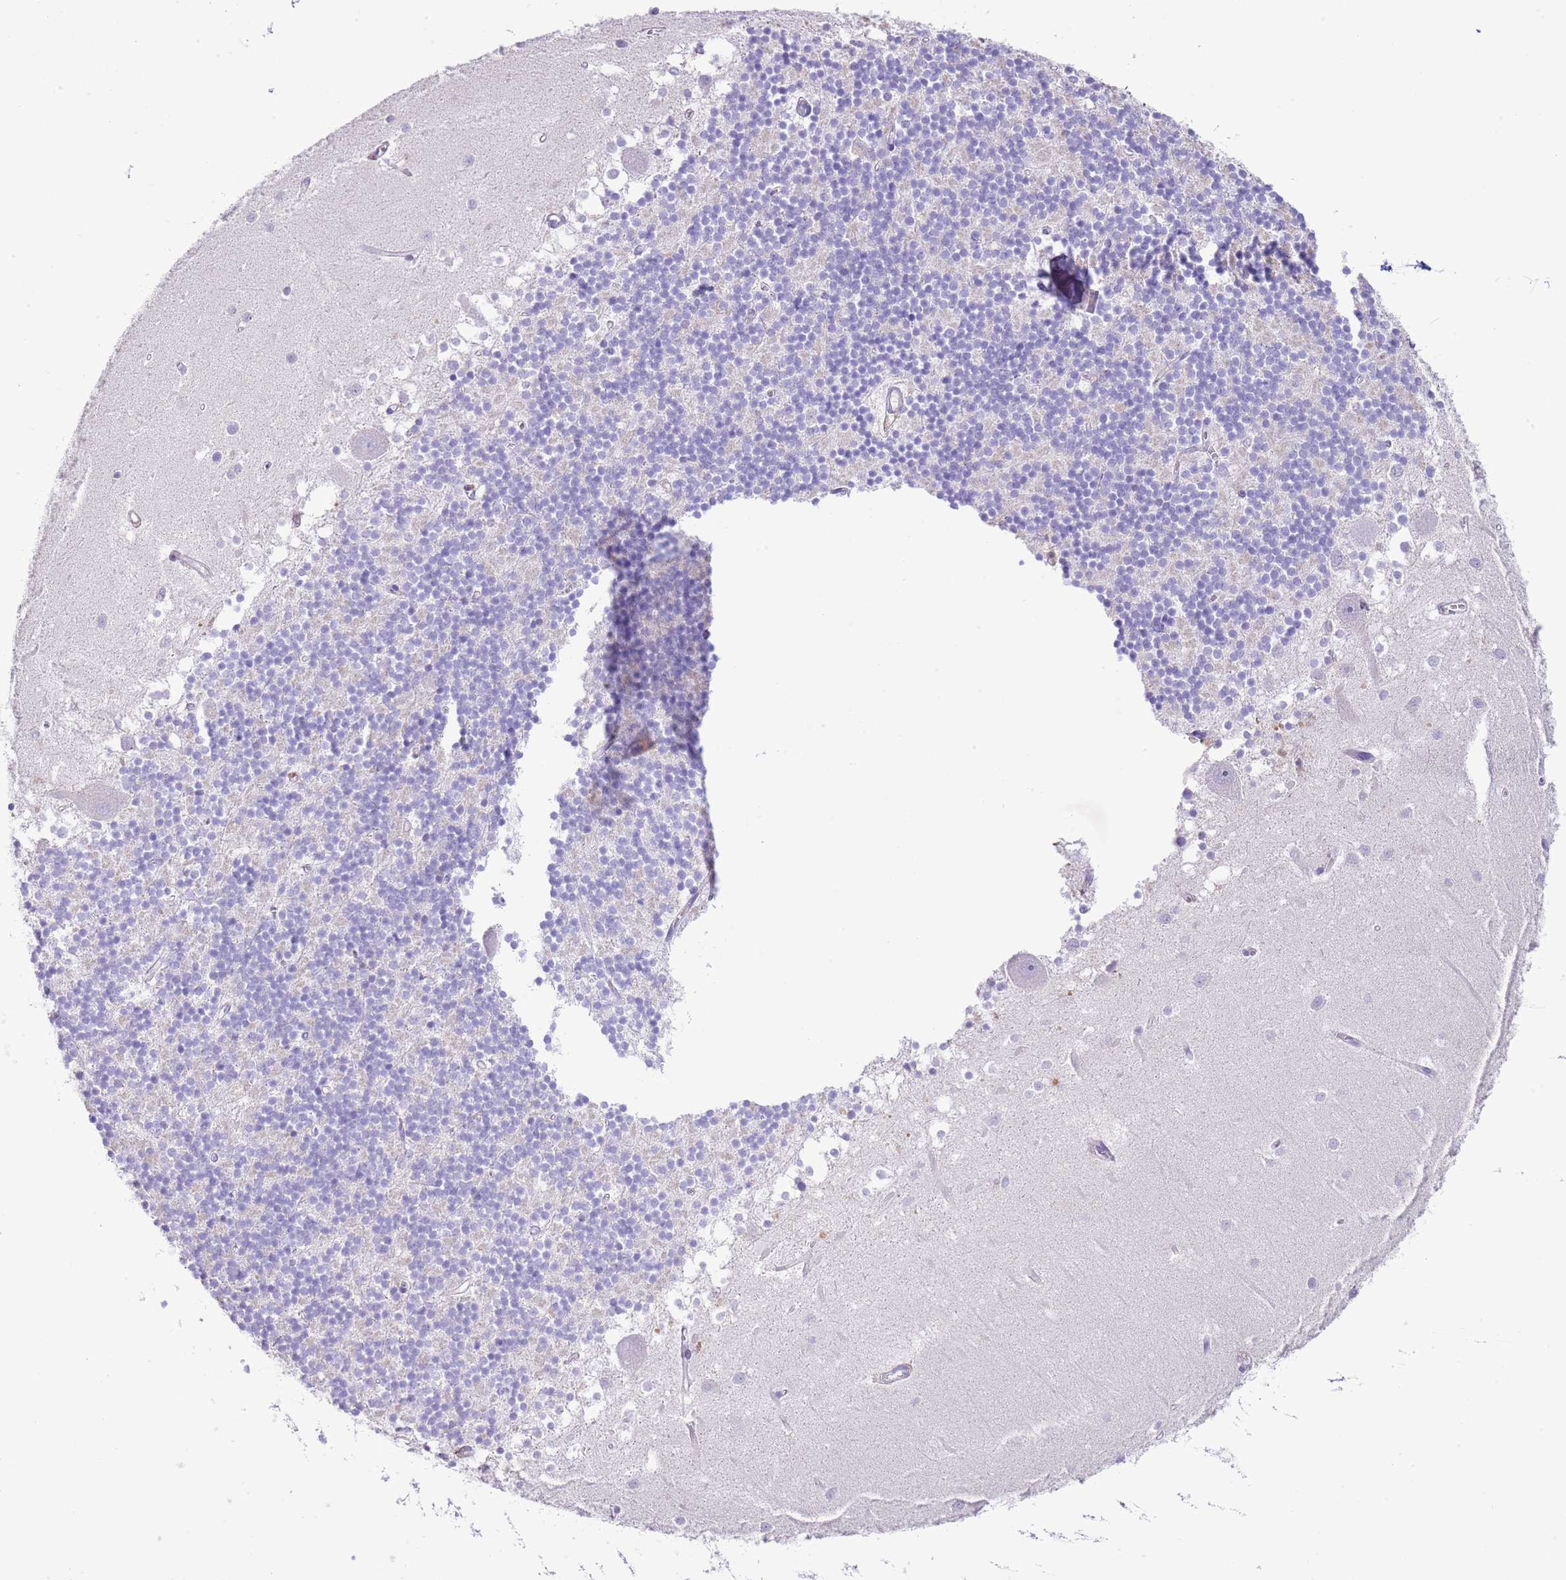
{"staining": {"intensity": "negative", "quantity": "none", "location": "none"}, "tissue": "cerebellum", "cell_type": "Cells in granular layer", "image_type": "normal", "snomed": [{"axis": "morphology", "description": "Normal tissue, NOS"}, {"axis": "topography", "description": "Cerebellum"}], "caption": "Image shows no significant protein positivity in cells in granular layer of normal cerebellum.", "gene": "ABHD17C", "patient": {"sex": "male", "age": 54}}